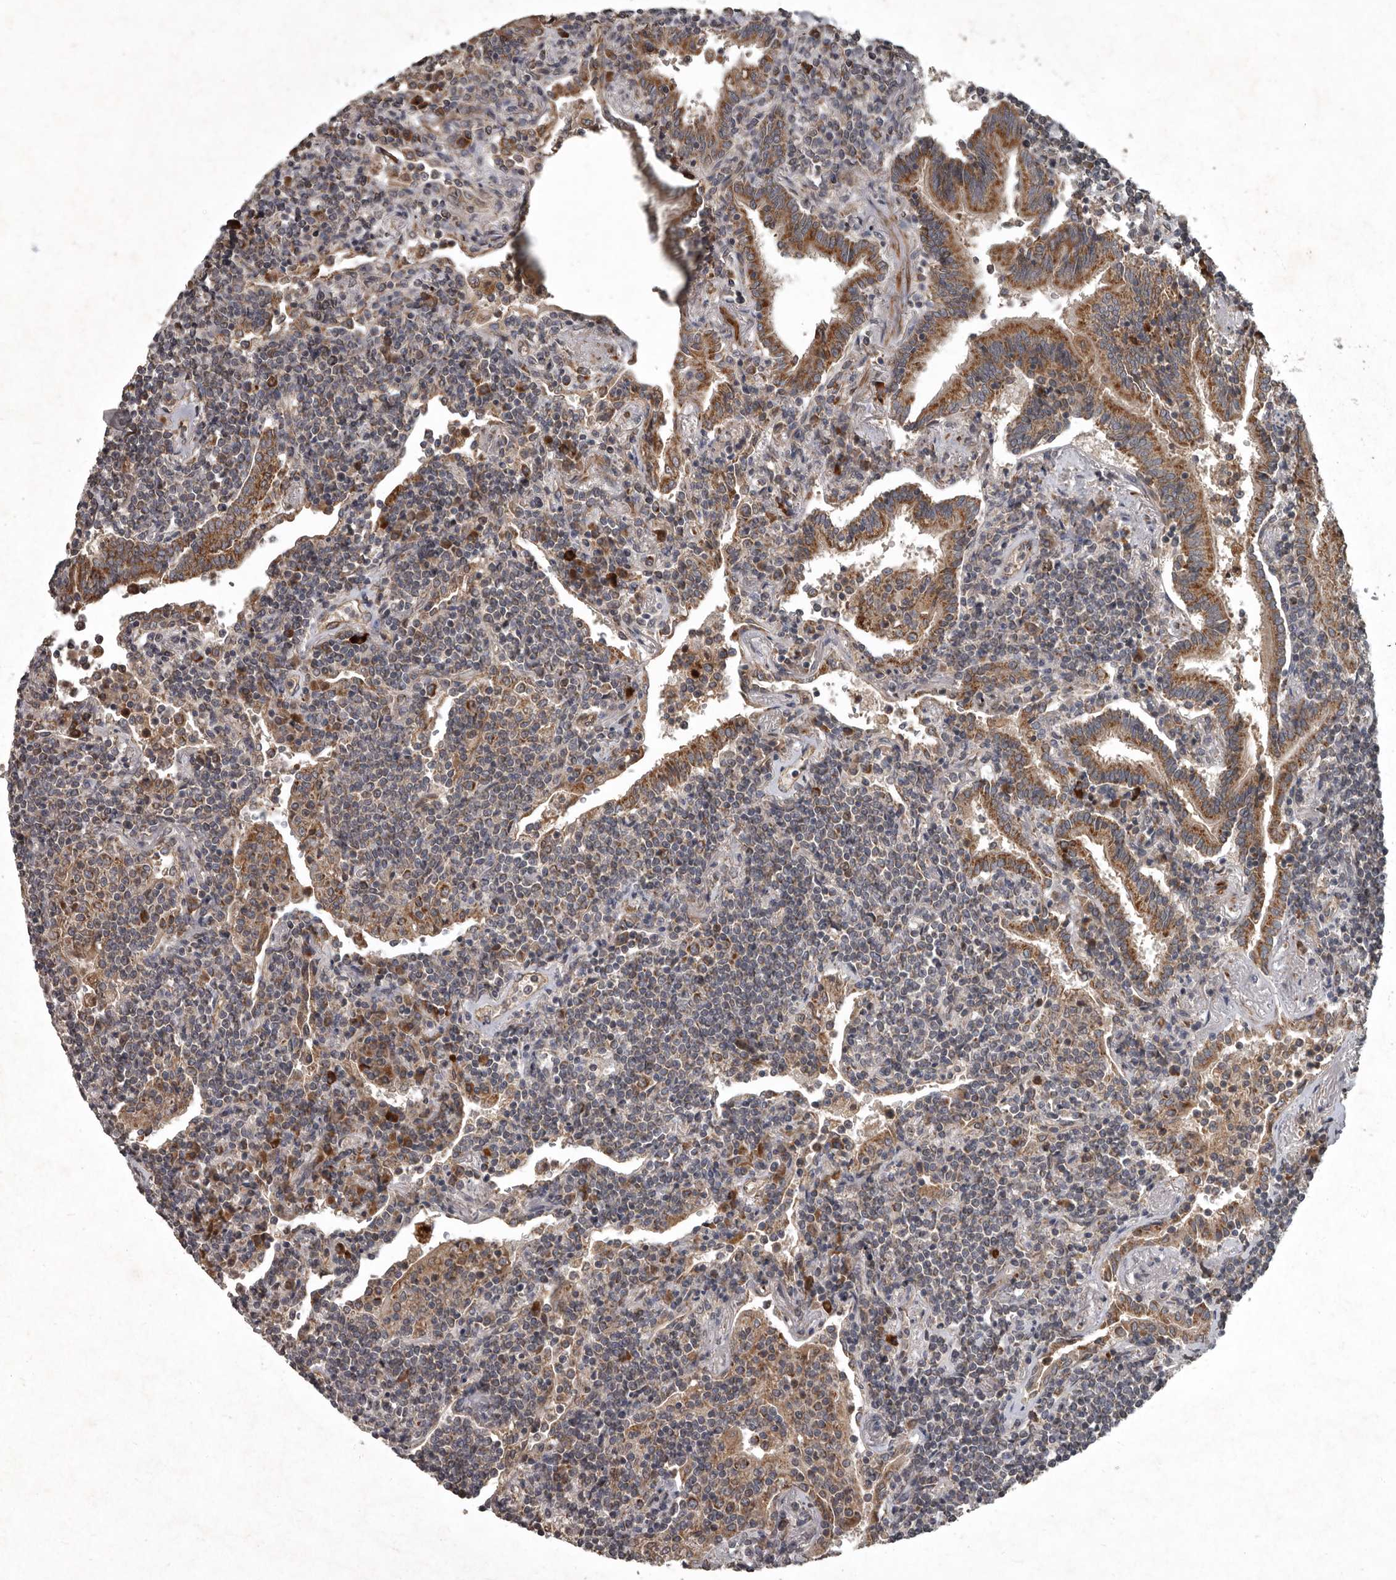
{"staining": {"intensity": "moderate", "quantity": "<25%", "location": "cytoplasmic/membranous"}, "tissue": "lymphoma", "cell_type": "Tumor cells", "image_type": "cancer", "snomed": [{"axis": "morphology", "description": "Malignant lymphoma, non-Hodgkin's type, Low grade"}, {"axis": "topography", "description": "Lung"}], "caption": "A low amount of moderate cytoplasmic/membranous staining is identified in about <25% of tumor cells in malignant lymphoma, non-Hodgkin's type (low-grade) tissue.", "gene": "MRPS15", "patient": {"sex": "female", "age": 71}}